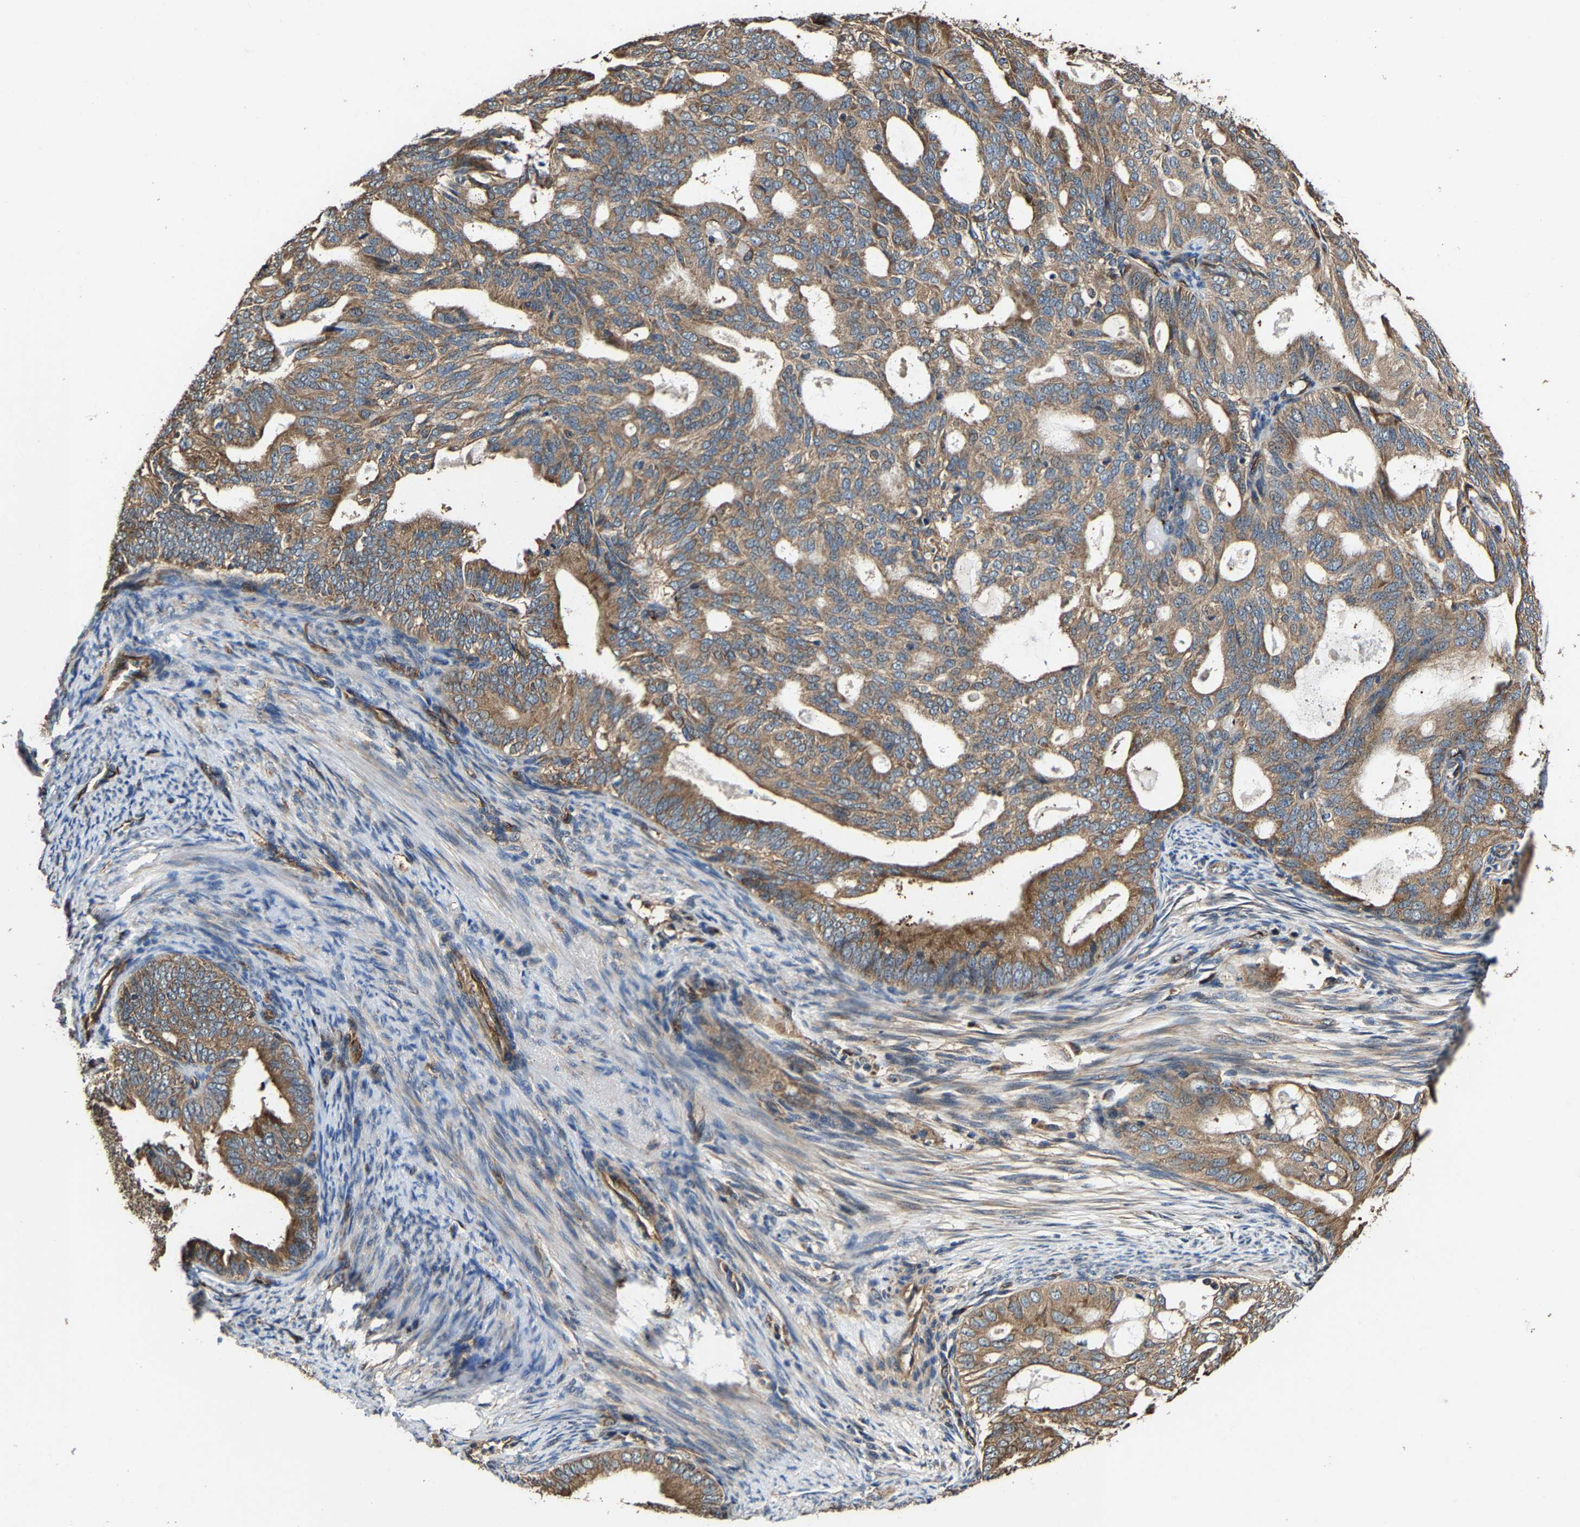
{"staining": {"intensity": "moderate", "quantity": ">75%", "location": "cytoplasmic/membranous"}, "tissue": "endometrial cancer", "cell_type": "Tumor cells", "image_type": "cancer", "snomed": [{"axis": "morphology", "description": "Adenocarcinoma, NOS"}, {"axis": "topography", "description": "Endometrium"}], "caption": "Adenocarcinoma (endometrial) tissue displays moderate cytoplasmic/membranous positivity in approximately >75% of tumor cells, visualized by immunohistochemistry.", "gene": "GFRA3", "patient": {"sex": "female", "age": 58}}